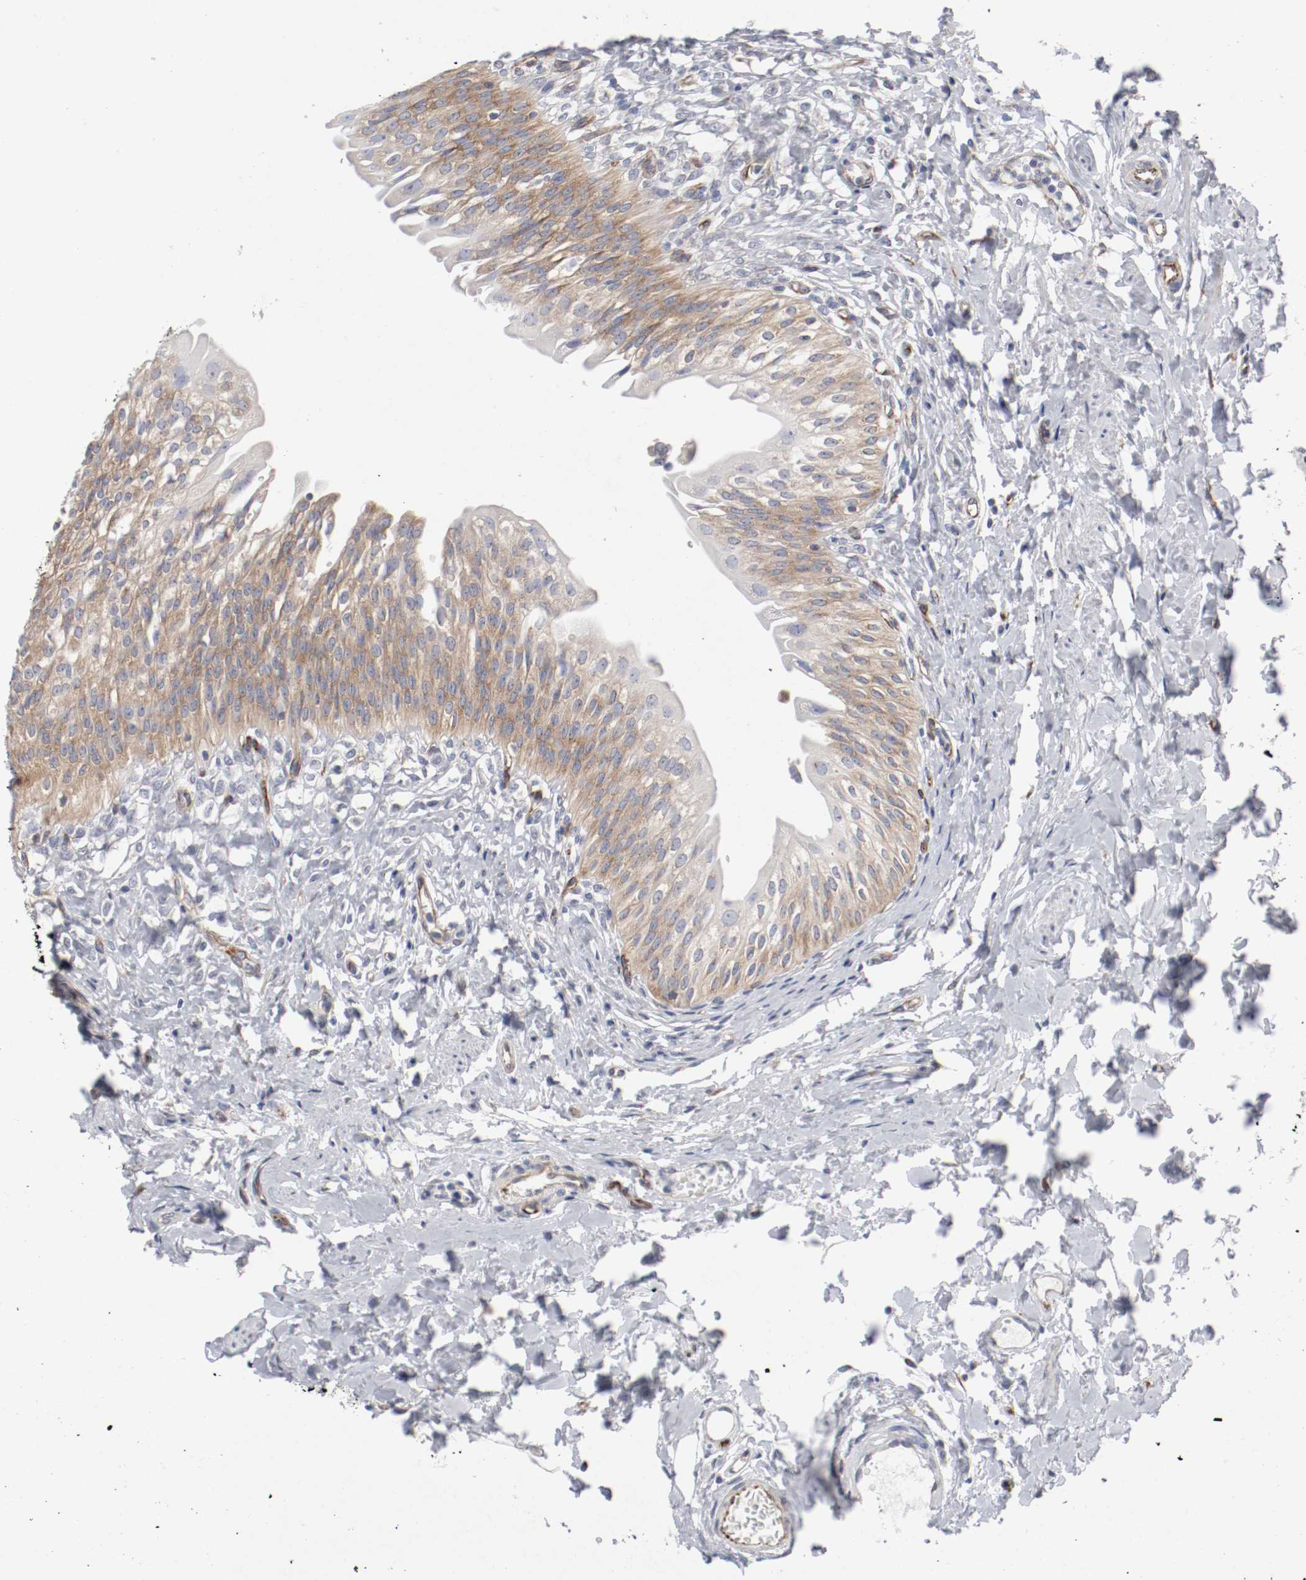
{"staining": {"intensity": "moderate", "quantity": ">75%", "location": "cytoplasmic/membranous"}, "tissue": "urinary bladder", "cell_type": "Urothelial cells", "image_type": "normal", "snomed": [{"axis": "morphology", "description": "Normal tissue, NOS"}, {"axis": "topography", "description": "Urinary bladder"}], "caption": "Urinary bladder stained with immunohistochemistry displays moderate cytoplasmic/membranous staining in about >75% of urothelial cells. The staining was performed using DAB to visualize the protein expression in brown, while the nuclei were stained in blue with hematoxylin (Magnification: 20x).", "gene": "GIT1", "patient": {"sex": "female", "age": 80}}